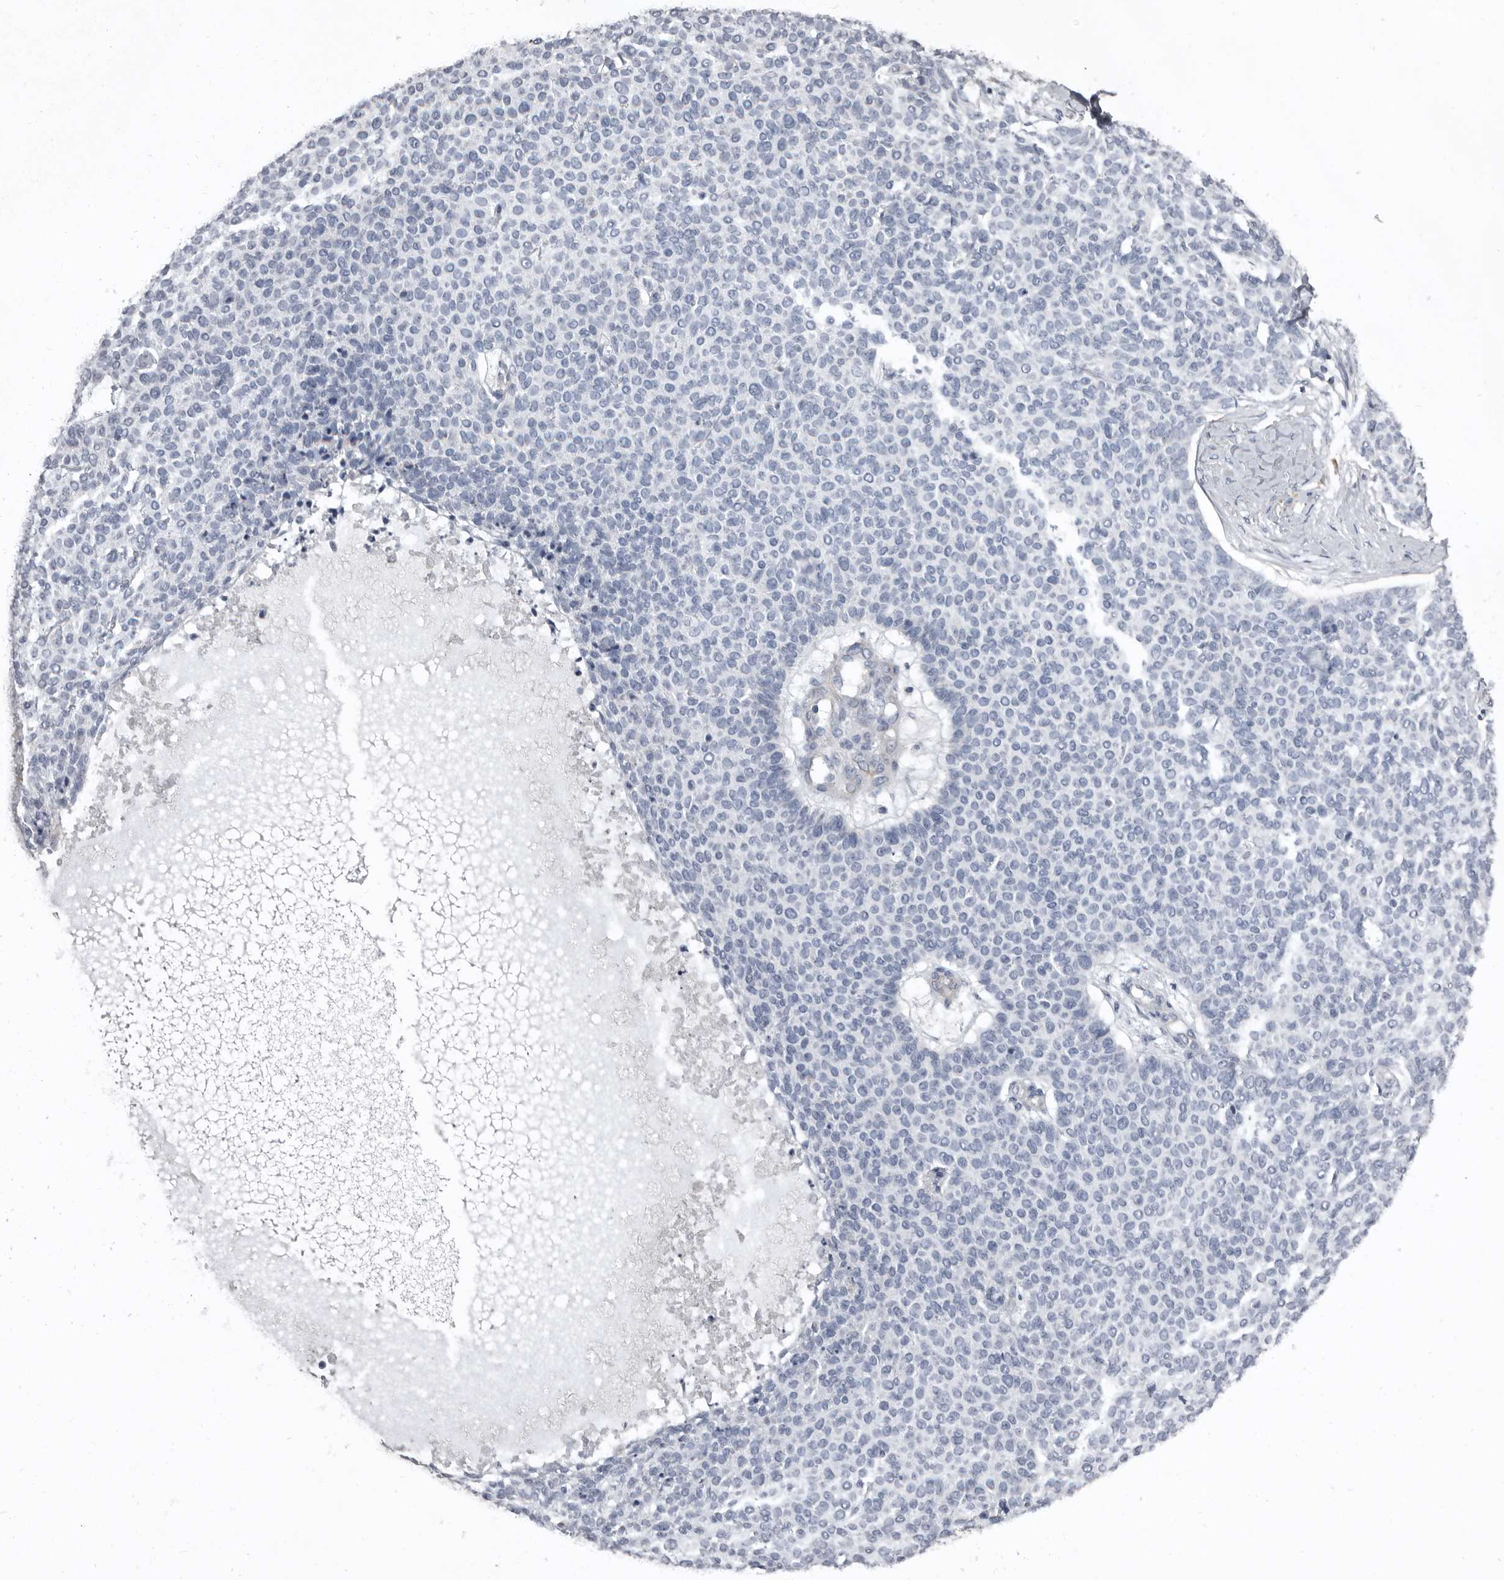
{"staining": {"intensity": "negative", "quantity": "none", "location": "none"}, "tissue": "skin cancer", "cell_type": "Tumor cells", "image_type": "cancer", "snomed": [{"axis": "morphology", "description": "Normal tissue, NOS"}, {"axis": "morphology", "description": "Basal cell carcinoma"}, {"axis": "topography", "description": "Skin"}], "caption": "Immunohistochemistry photomicrograph of neoplastic tissue: human skin basal cell carcinoma stained with DAB (3,3'-diaminobenzidine) demonstrates no significant protein staining in tumor cells.", "gene": "ZNF114", "patient": {"sex": "male", "age": 50}}